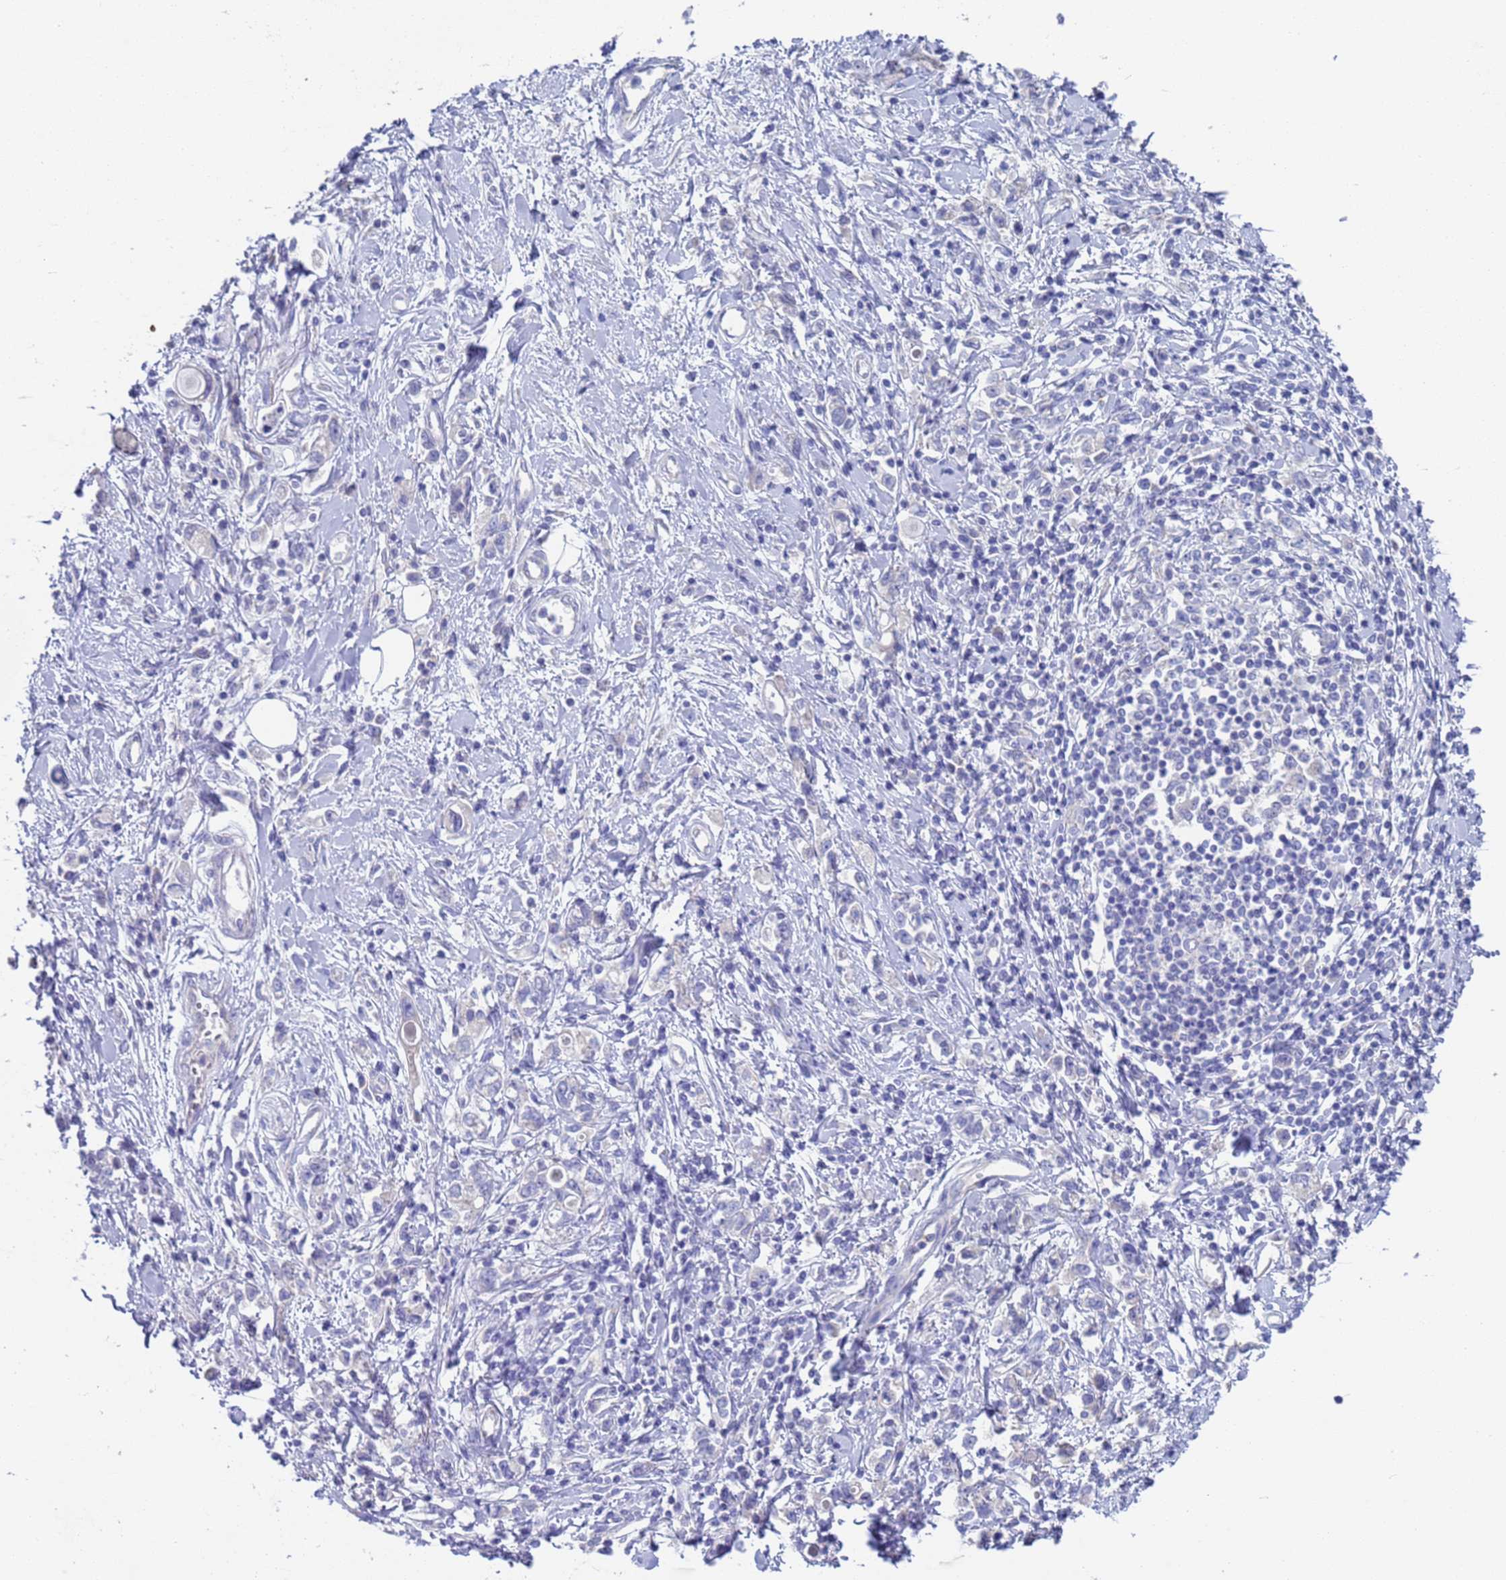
{"staining": {"intensity": "negative", "quantity": "none", "location": "none"}, "tissue": "stomach cancer", "cell_type": "Tumor cells", "image_type": "cancer", "snomed": [{"axis": "morphology", "description": "Adenocarcinoma, NOS"}, {"axis": "topography", "description": "Stomach"}], "caption": "IHC of stomach cancer shows no staining in tumor cells.", "gene": "PET117", "patient": {"sex": "female", "age": 76}}